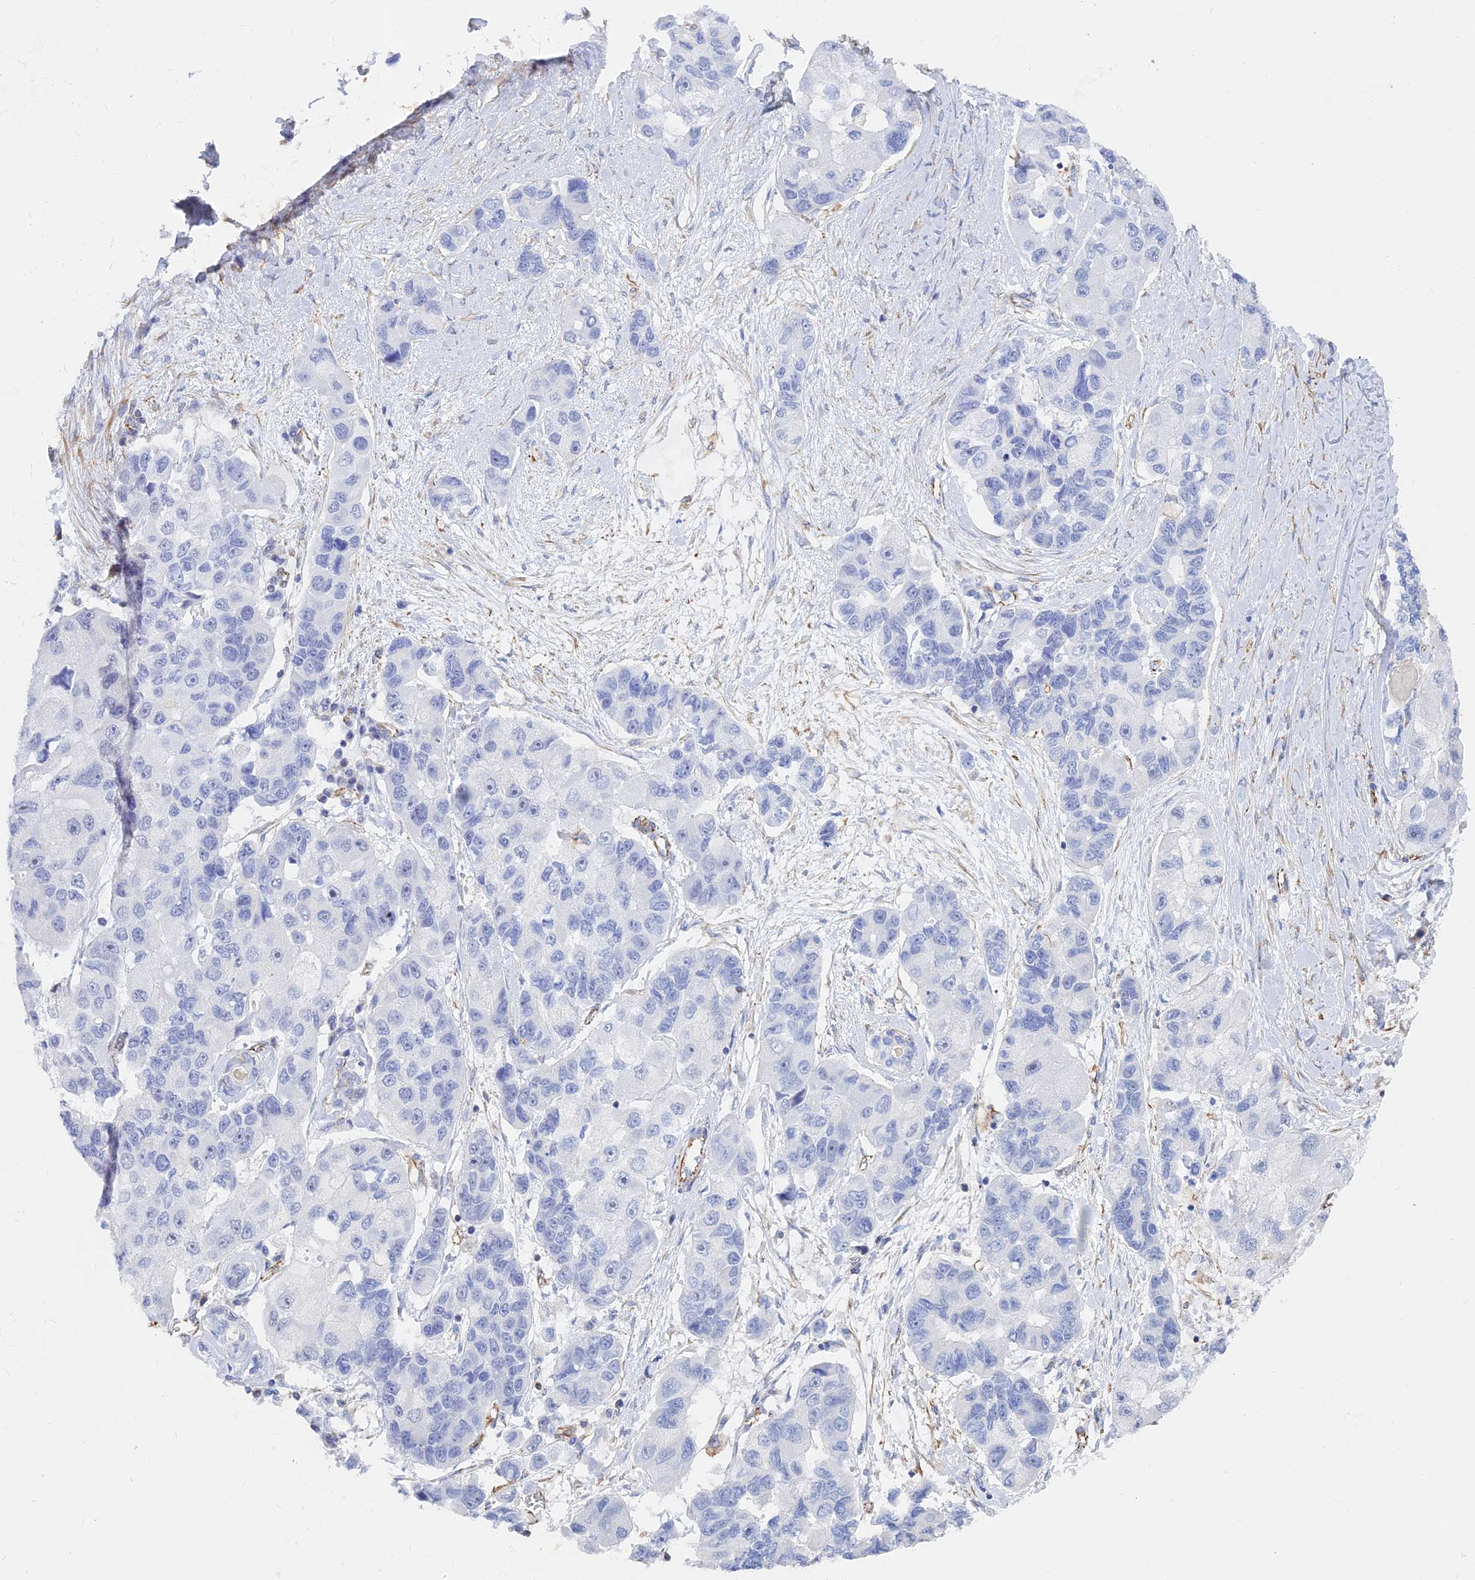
{"staining": {"intensity": "negative", "quantity": "none", "location": "none"}, "tissue": "lung cancer", "cell_type": "Tumor cells", "image_type": "cancer", "snomed": [{"axis": "morphology", "description": "Adenocarcinoma, NOS"}, {"axis": "topography", "description": "Lung"}], "caption": "An immunohistochemistry histopathology image of lung cancer is shown. There is no staining in tumor cells of lung cancer.", "gene": "RMC1", "patient": {"sex": "female", "age": 54}}